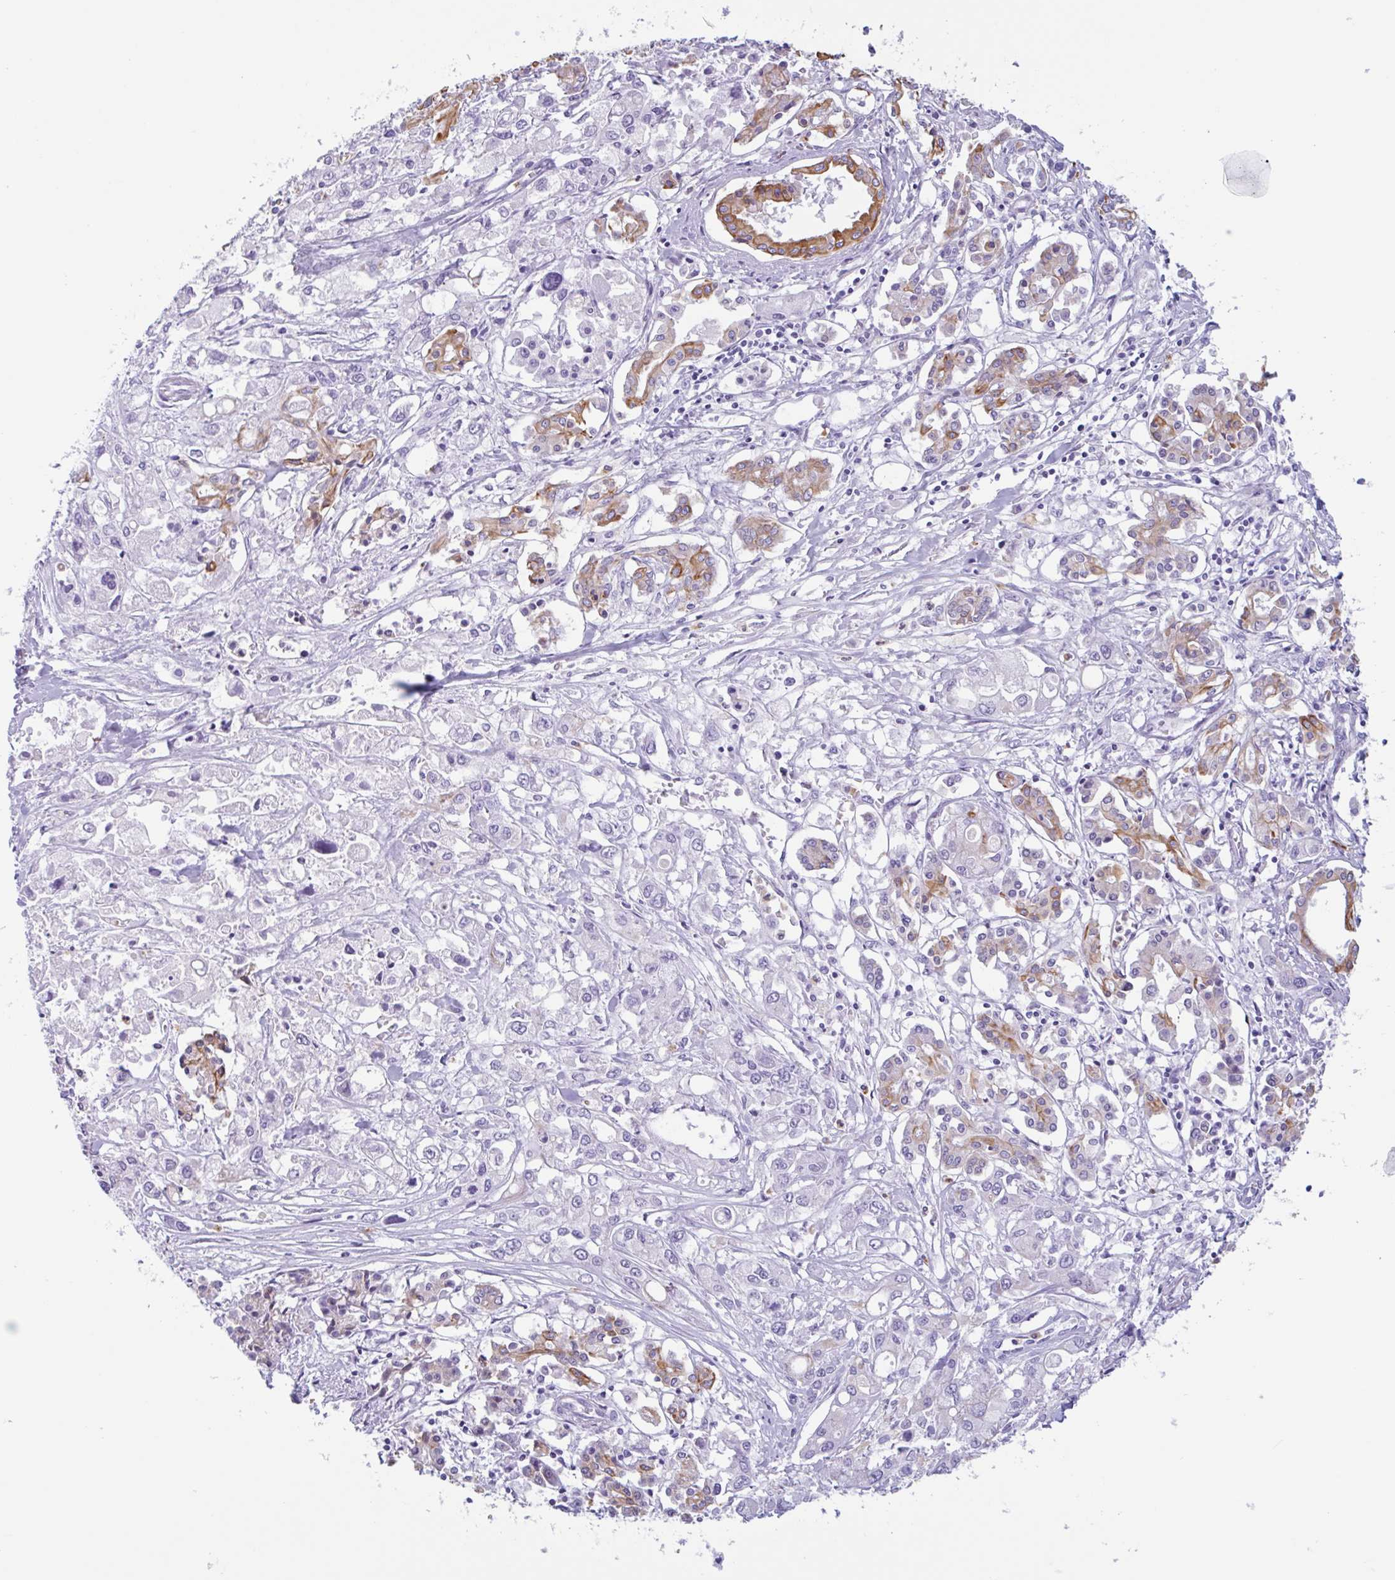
{"staining": {"intensity": "negative", "quantity": "none", "location": "none"}, "tissue": "pancreatic cancer", "cell_type": "Tumor cells", "image_type": "cancer", "snomed": [{"axis": "morphology", "description": "Adenocarcinoma, NOS"}, {"axis": "topography", "description": "Pancreas"}], "caption": "This is a histopathology image of immunohistochemistry staining of adenocarcinoma (pancreatic), which shows no positivity in tumor cells.", "gene": "DTWD2", "patient": {"sex": "male", "age": 71}}